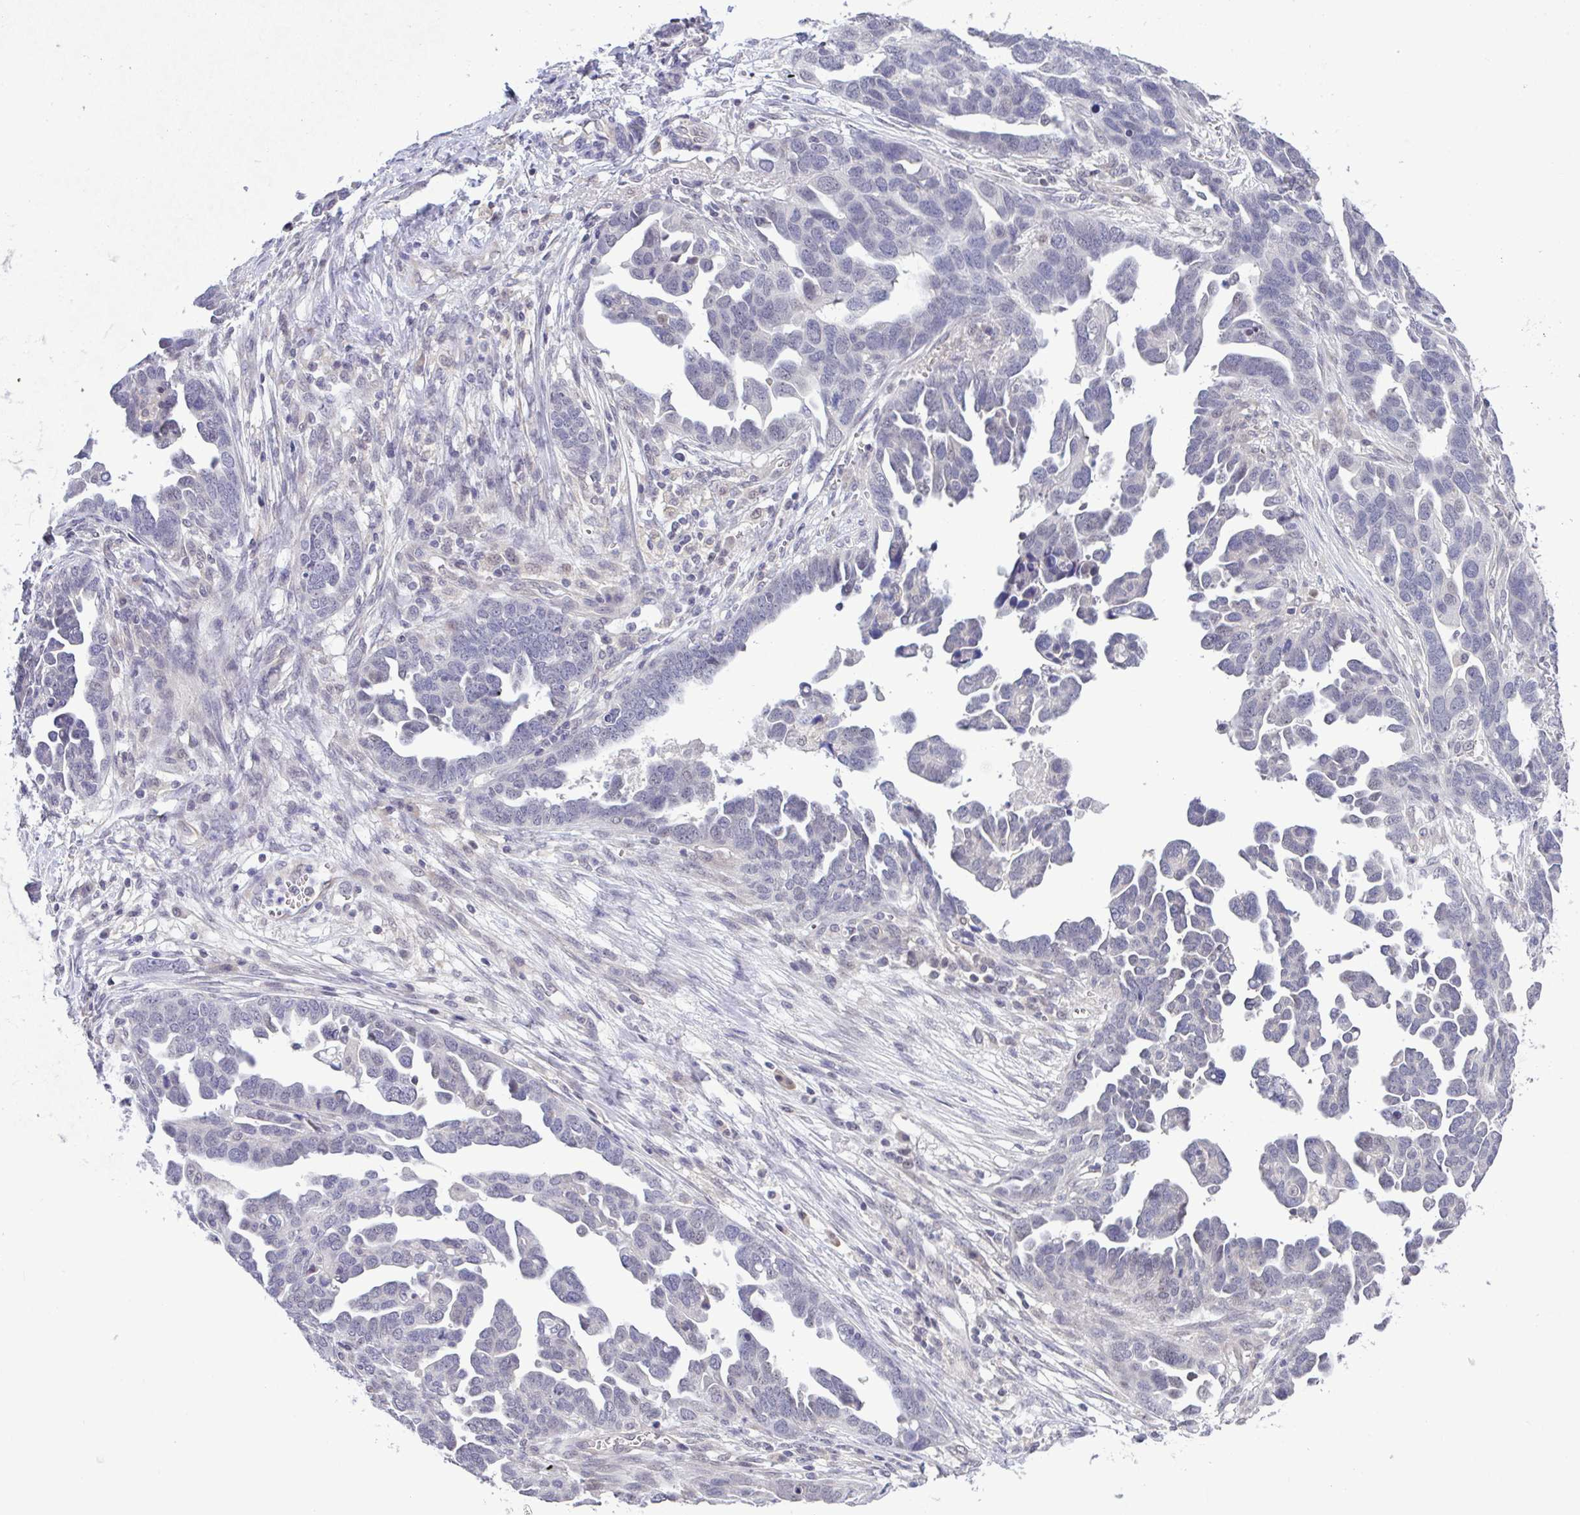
{"staining": {"intensity": "negative", "quantity": "none", "location": "none"}, "tissue": "ovarian cancer", "cell_type": "Tumor cells", "image_type": "cancer", "snomed": [{"axis": "morphology", "description": "Cystadenocarcinoma, serous, NOS"}, {"axis": "topography", "description": "Ovary"}], "caption": "Ovarian serous cystadenocarcinoma stained for a protein using immunohistochemistry demonstrates no expression tumor cells.", "gene": "C9orf64", "patient": {"sex": "female", "age": 54}}